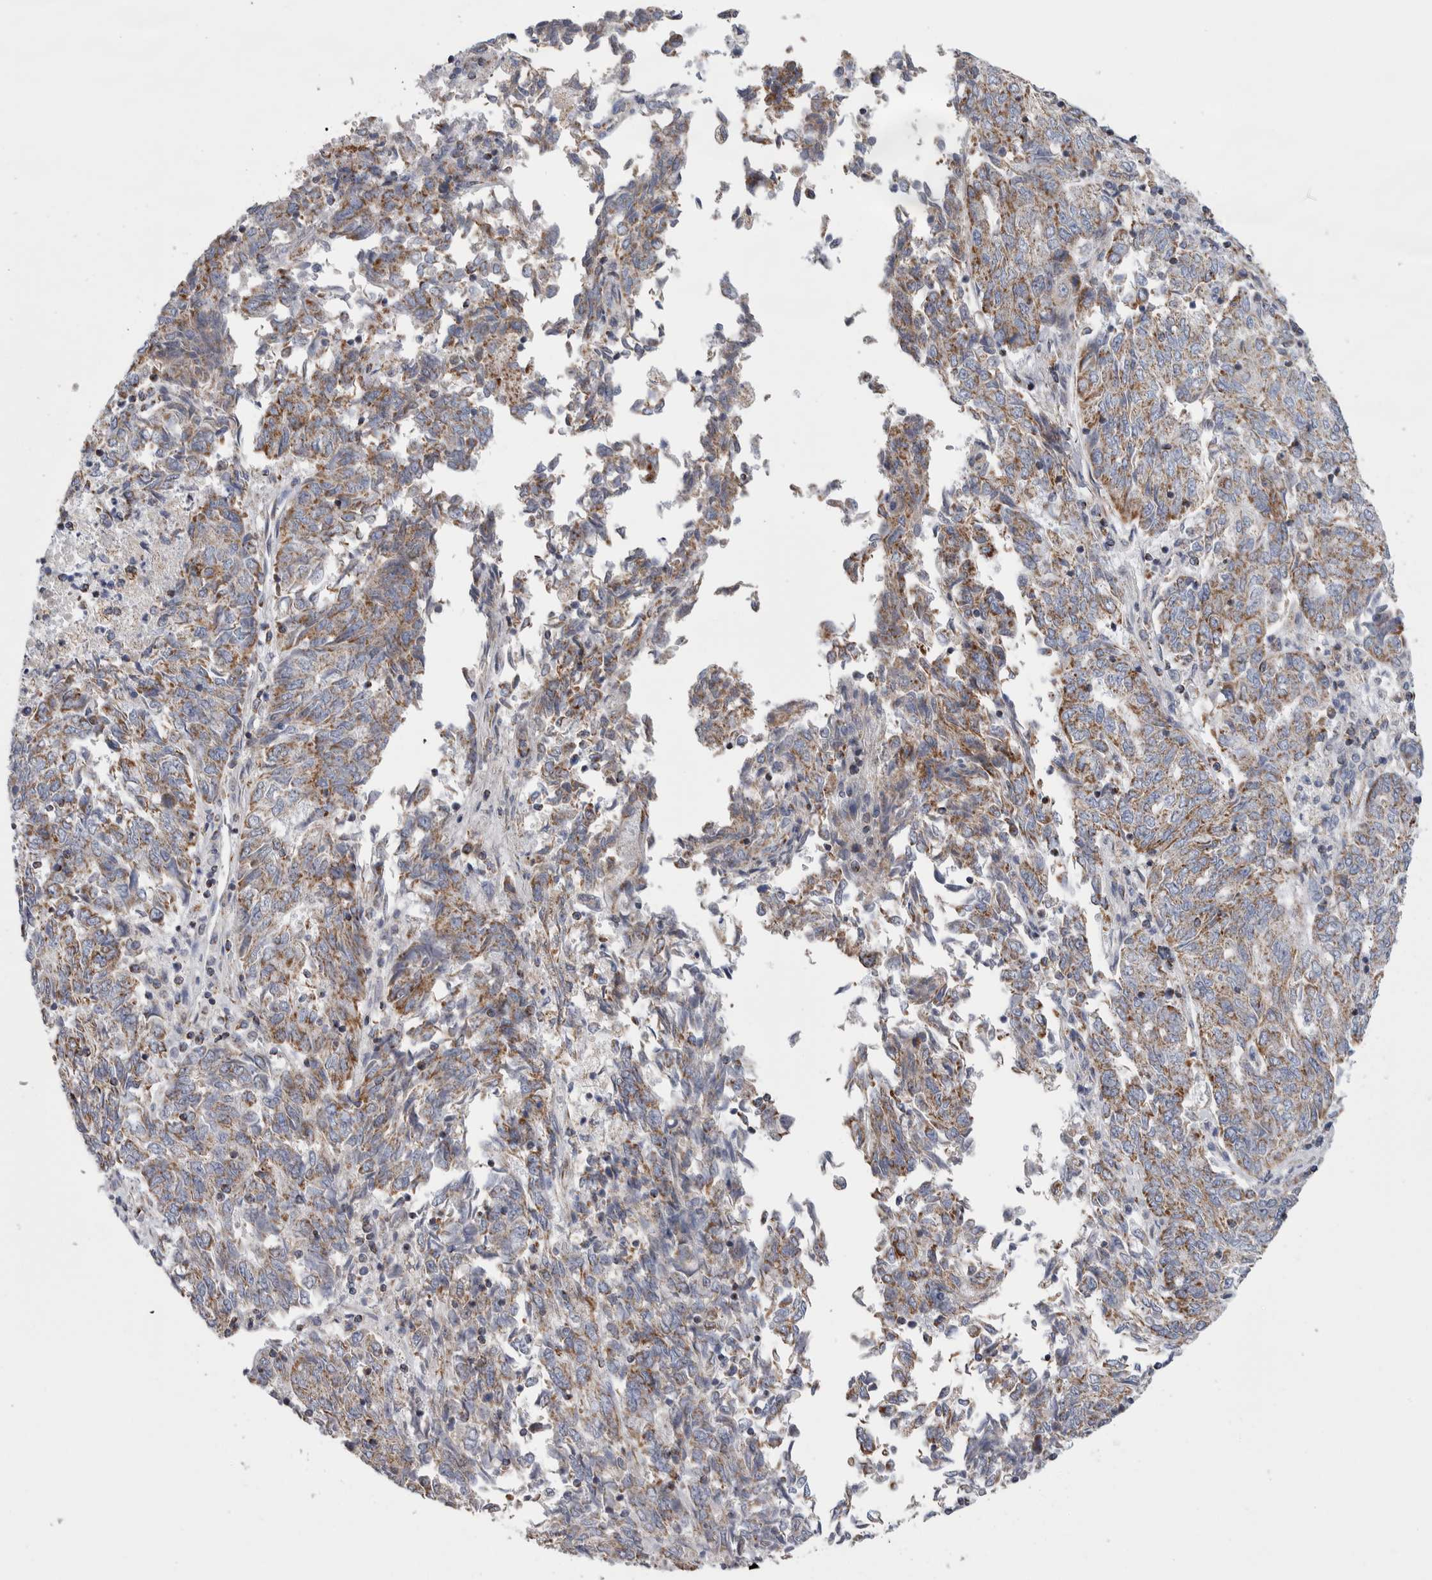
{"staining": {"intensity": "weak", "quantity": ">75%", "location": "cytoplasmic/membranous"}, "tissue": "endometrial cancer", "cell_type": "Tumor cells", "image_type": "cancer", "snomed": [{"axis": "morphology", "description": "Adenocarcinoma, NOS"}, {"axis": "topography", "description": "Endometrium"}], "caption": "Tumor cells show low levels of weak cytoplasmic/membranous positivity in approximately >75% of cells in endometrial adenocarcinoma.", "gene": "ETFA", "patient": {"sex": "female", "age": 80}}